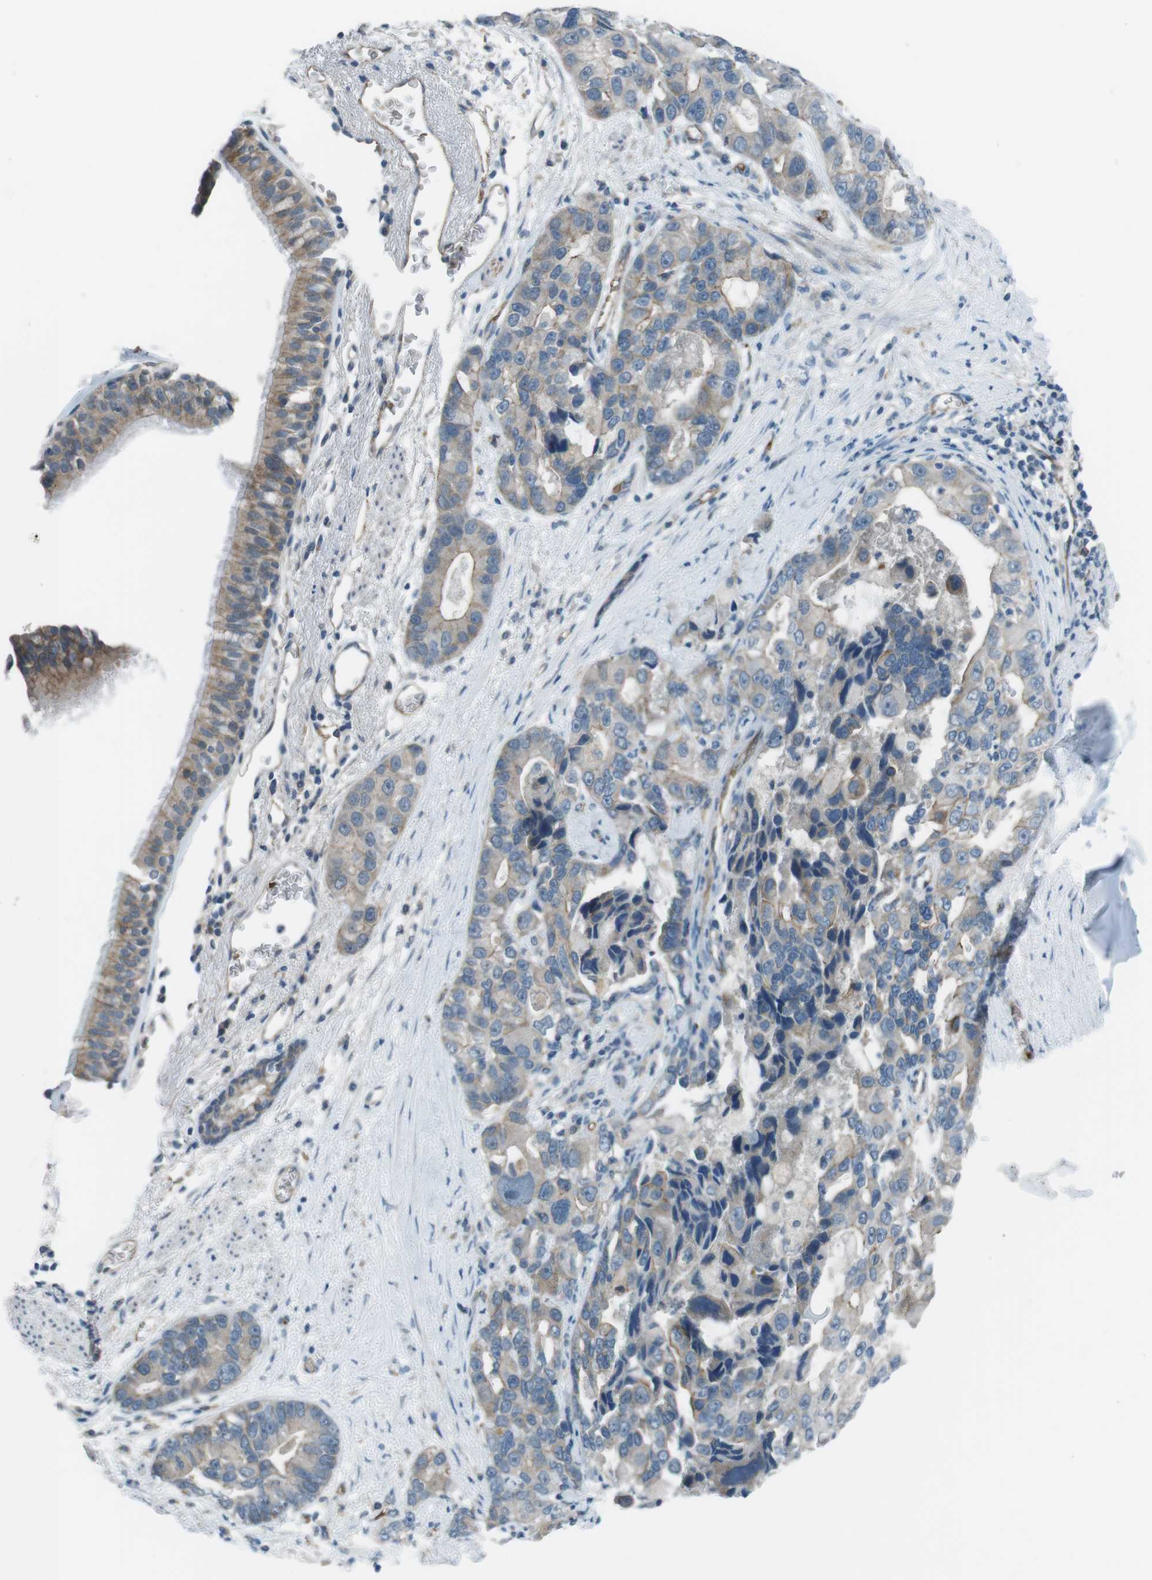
{"staining": {"intensity": "weak", "quantity": ">75%", "location": "cytoplasmic/membranous"}, "tissue": "bronchus", "cell_type": "Respiratory epithelial cells", "image_type": "normal", "snomed": [{"axis": "morphology", "description": "Normal tissue, NOS"}, {"axis": "morphology", "description": "Adenocarcinoma, NOS"}, {"axis": "morphology", "description": "Adenocarcinoma, metastatic, NOS"}, {"axis": "topography", "description": "Lymph node"}, {"axis": "topography", "description": "Bronchus"}, {"axis": "topography", "description": "Lung"}], "caption": "IHC photomicrograph of normal bronchus: bronchus stained using immunohistochemistry (IHC) displays low levels of weak protein expression localized specifically in the cytoplasmic/membranous of respiratory epithelial cells, appearing as a cytoplasmic/membranous brown color.", "gene": "SPTA1", "patient": {"sex": "female", "age": 54}}